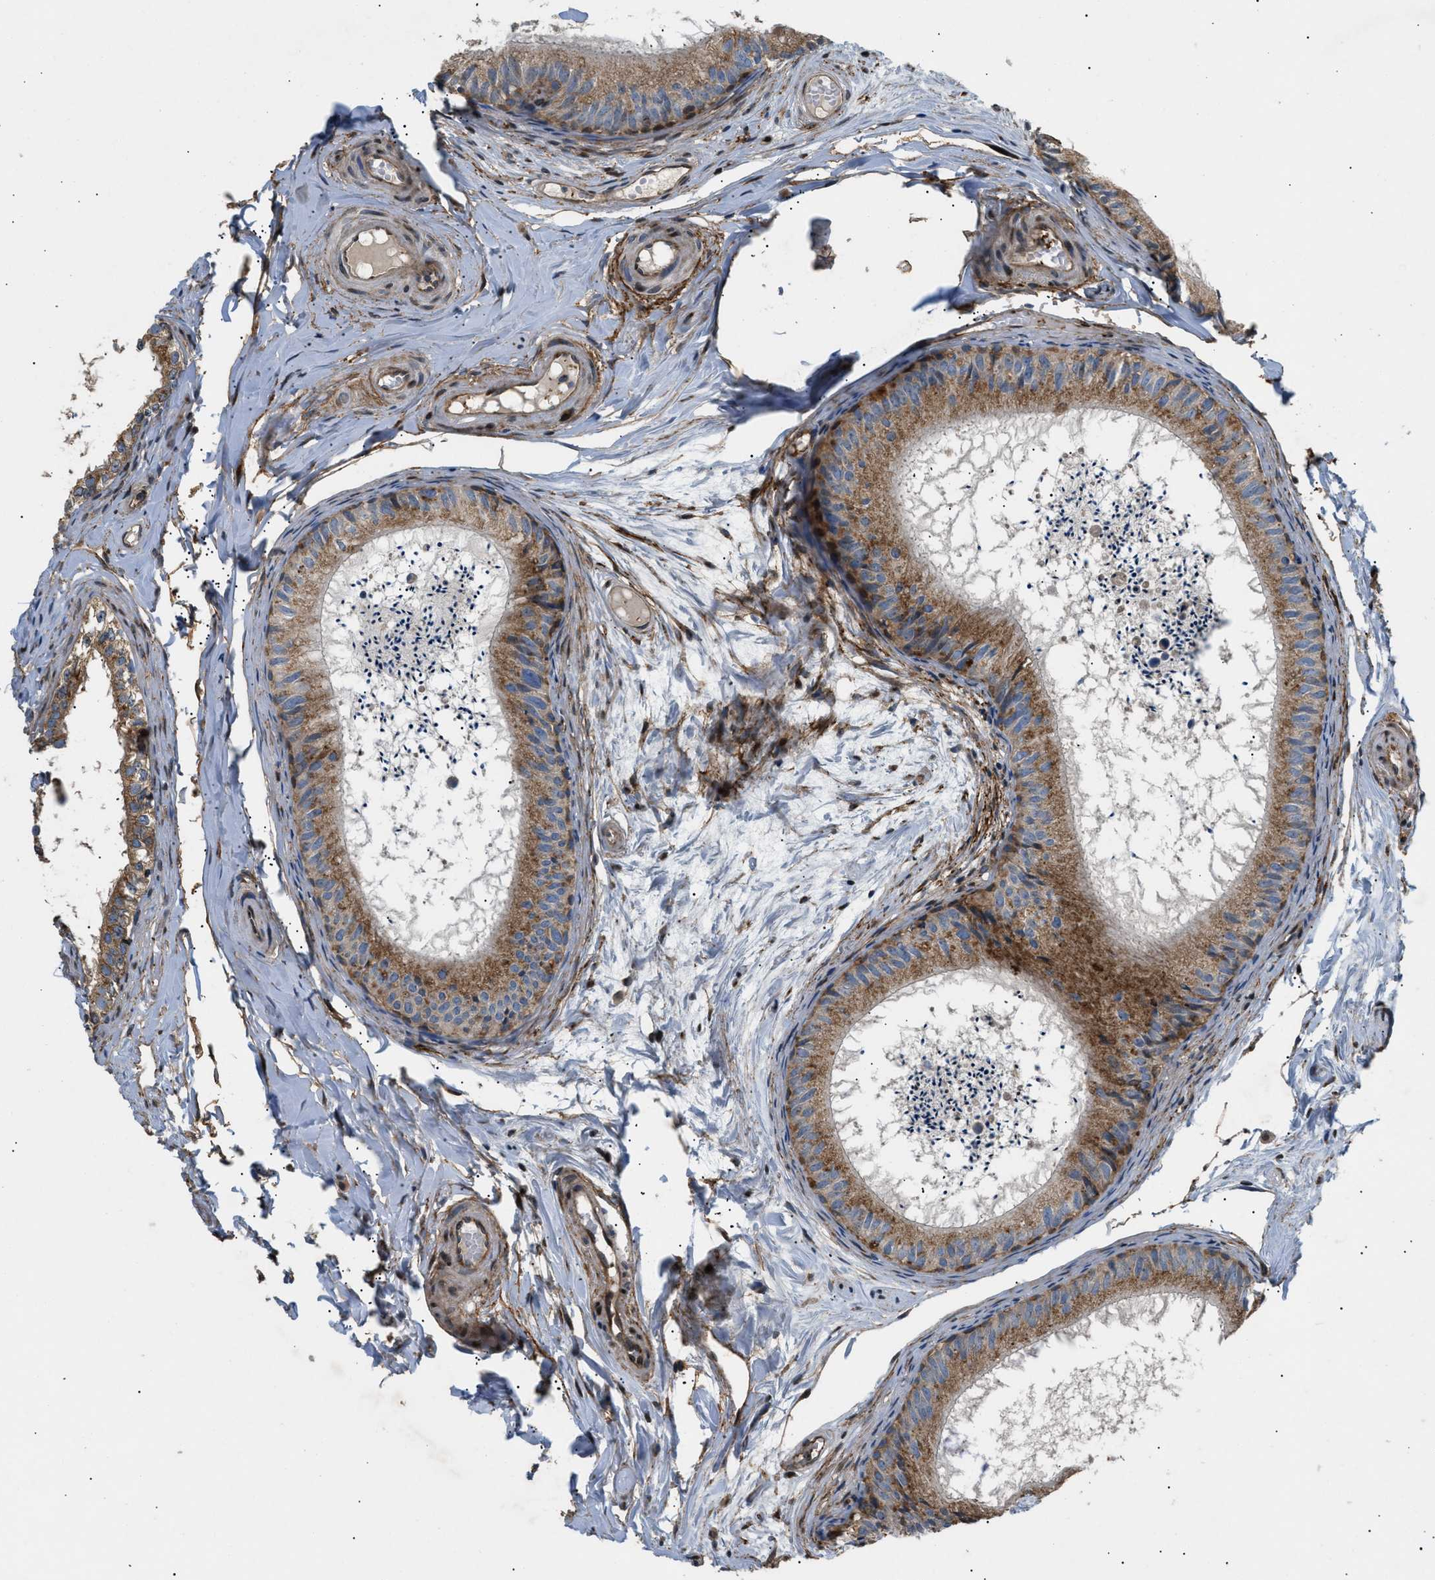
{"staining": {"intensity": "moderate", "quantity": ">75%", "location": "cytoplasmic/membranous"}, "tissue": "epididymis", "cell_type": "Glandular cells", "image_type": "normal", "snomed": [{"axis": "morphology", "description": "Normal tissue, NOS"}, {"axis": "topography", "description": "Epididymis"}], "caption": "DAB (3,3'-diaminobenzidine) immunohistochemical staining of unremarkable epididymis demonstrates moderate cytoplasmic/membranous protein positivity in approximately >75% of glandular cells.", "gene": "LYSMD3", "patient": {"sex": "male", "age": 46}}